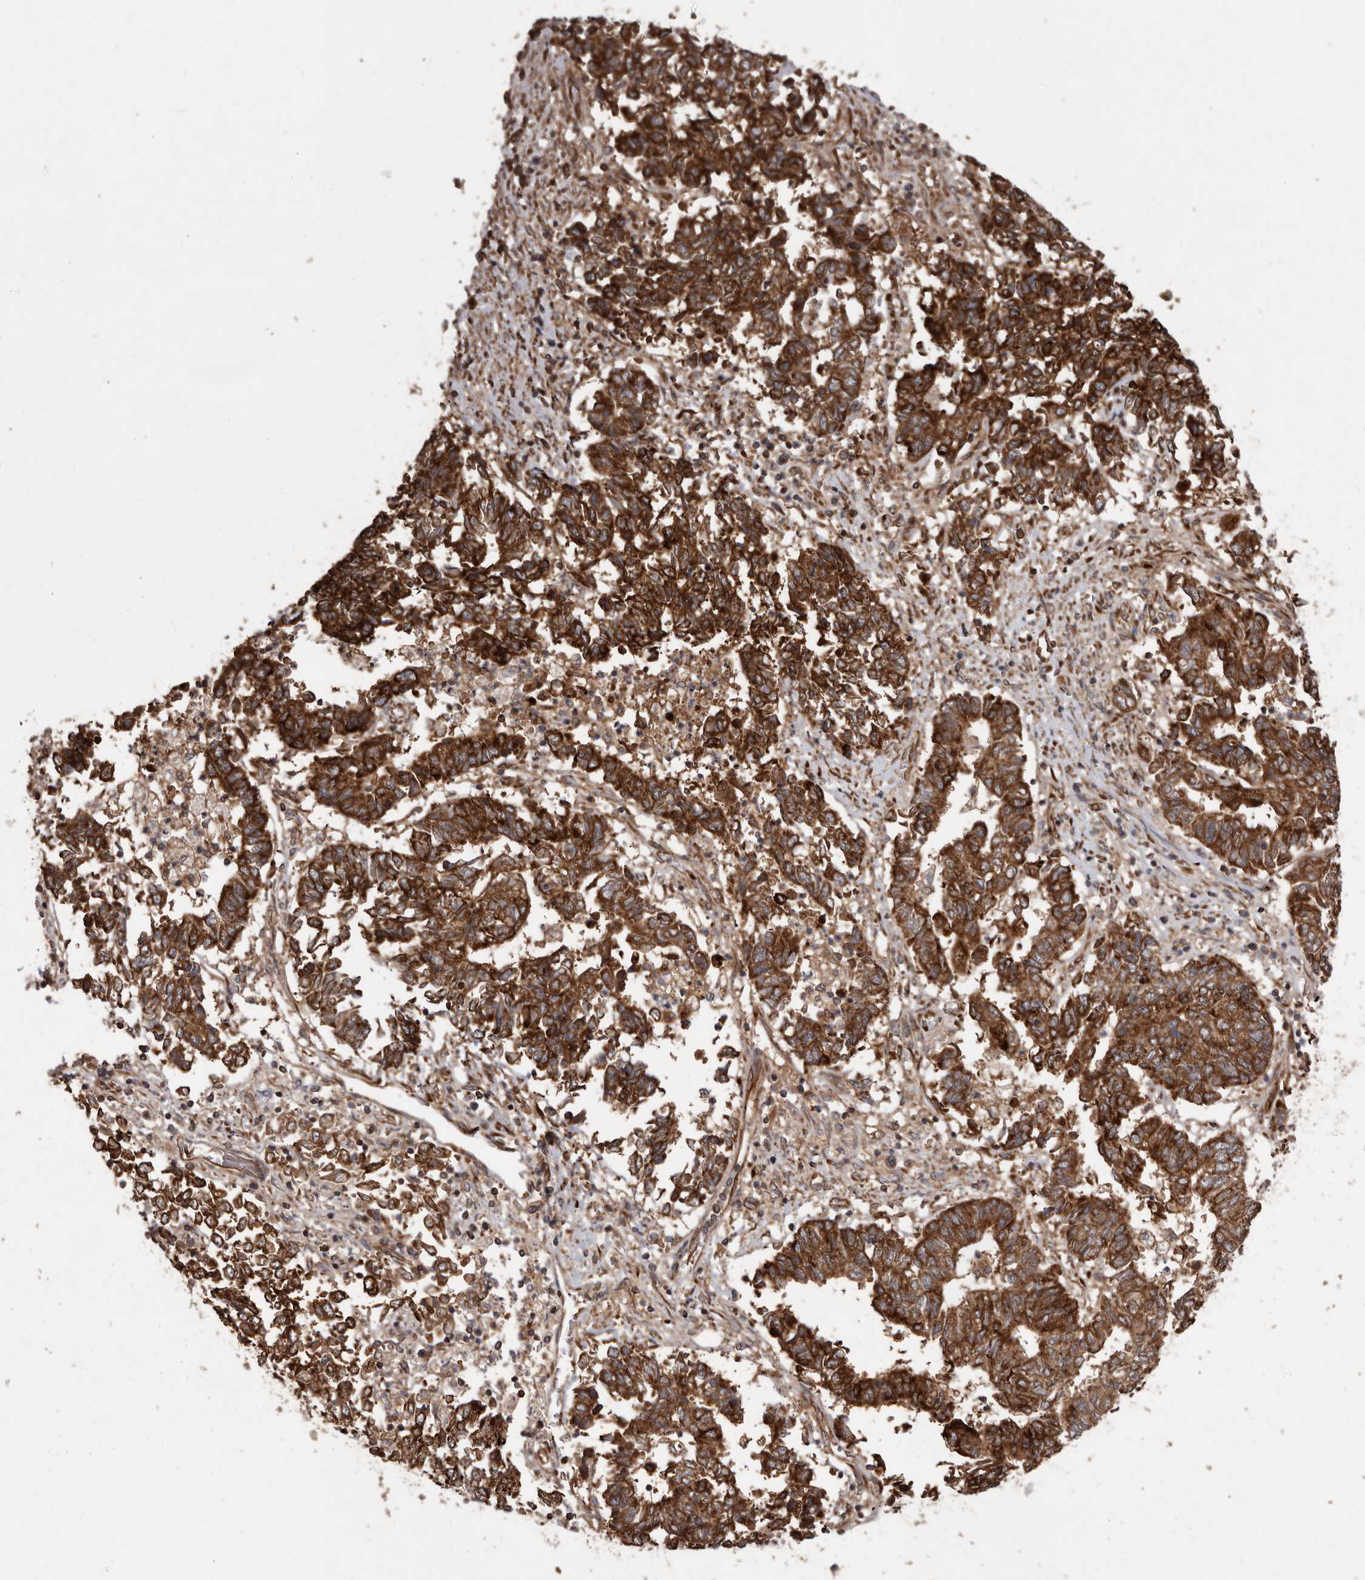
{"staining": {"intensity": "strong", "quantity": ">75%", "location": "cytoplasmic/membranous"}, "tissue": "endometrial cancer", "cell_type": "Tumor cells", "image_type": "cancer", "snomed": [{"axis": "morphology", "description": "Adenocarcinoma, NOS"}, {"axis": "topography", "description": "Endometrium"}], "caption": "A brown stain shows strong cytoplasmic/membranous positivity of a protein in human endometrial cancer tumor cells. The staining is performed using DAB (3,3'-diaminobenzidine) brown chromogen to label protein expression. The nuclei are counter-stained blue using hematoxylin.", "gene": "FLAD1", "patient": {"sex": "female", "age": 80}}